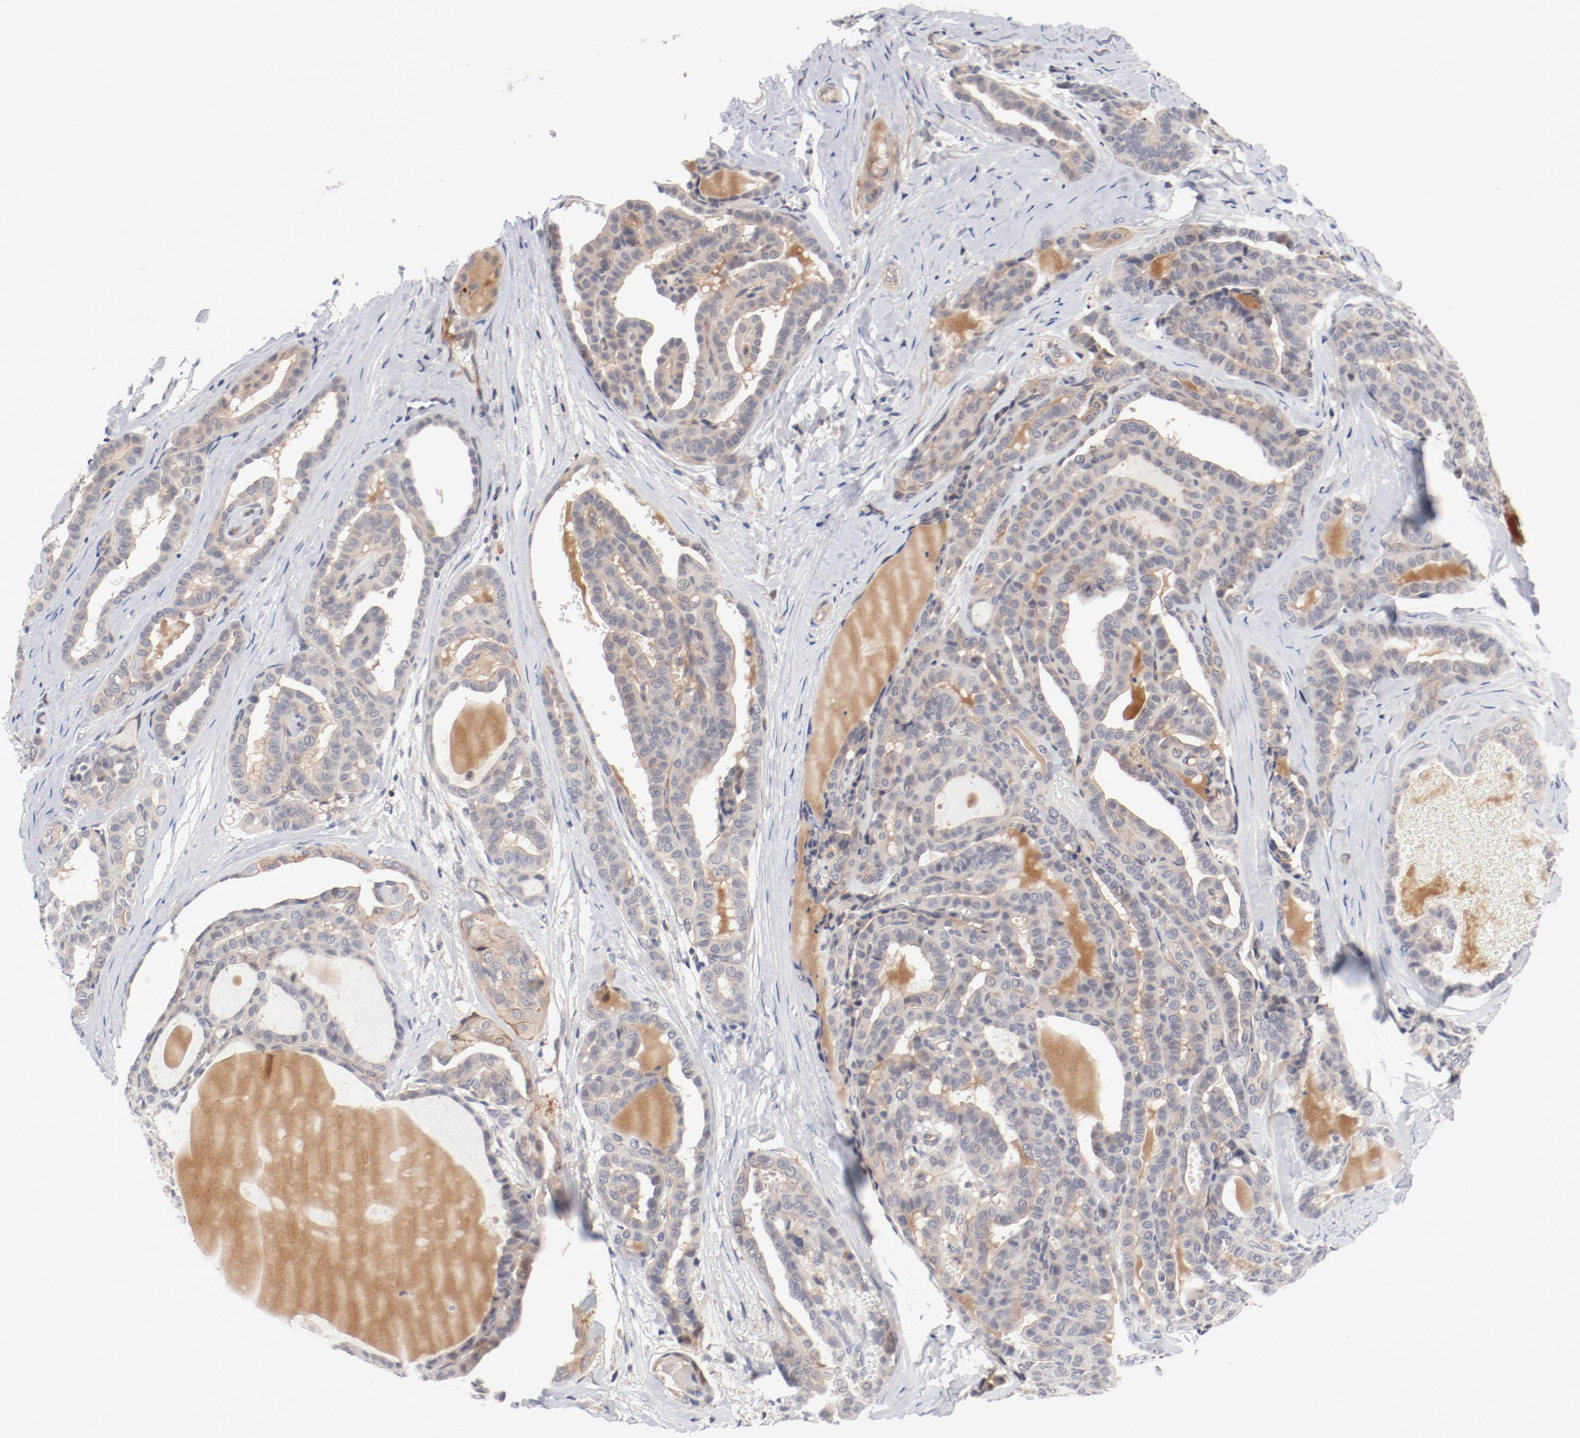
{"staining": {"intensity": "moderate", "quantity": "<25%", "location": "cytoplasmic/membranous"}, "tissue": "thyroid cancer", "cell_type": "Tumor cells", "image_type": "cancer", "snomed": [{"axis": "morphology", "description": "Carcinoma, NOS"}, {"axis": "topography", "description": "Thyroid gland"}], "caption": "Thyroid cancer tissue displays moderate cytoplasmic/membranous positivity in about <25% of tumor cells, visualized by immunohistochemistry. (DAB (3,3'-diaminobenzidine) = brown stain, brightfield microscopy at high magnification).", "gene": "ZNF267", "patient": {"sex": "female", "age": 91}}